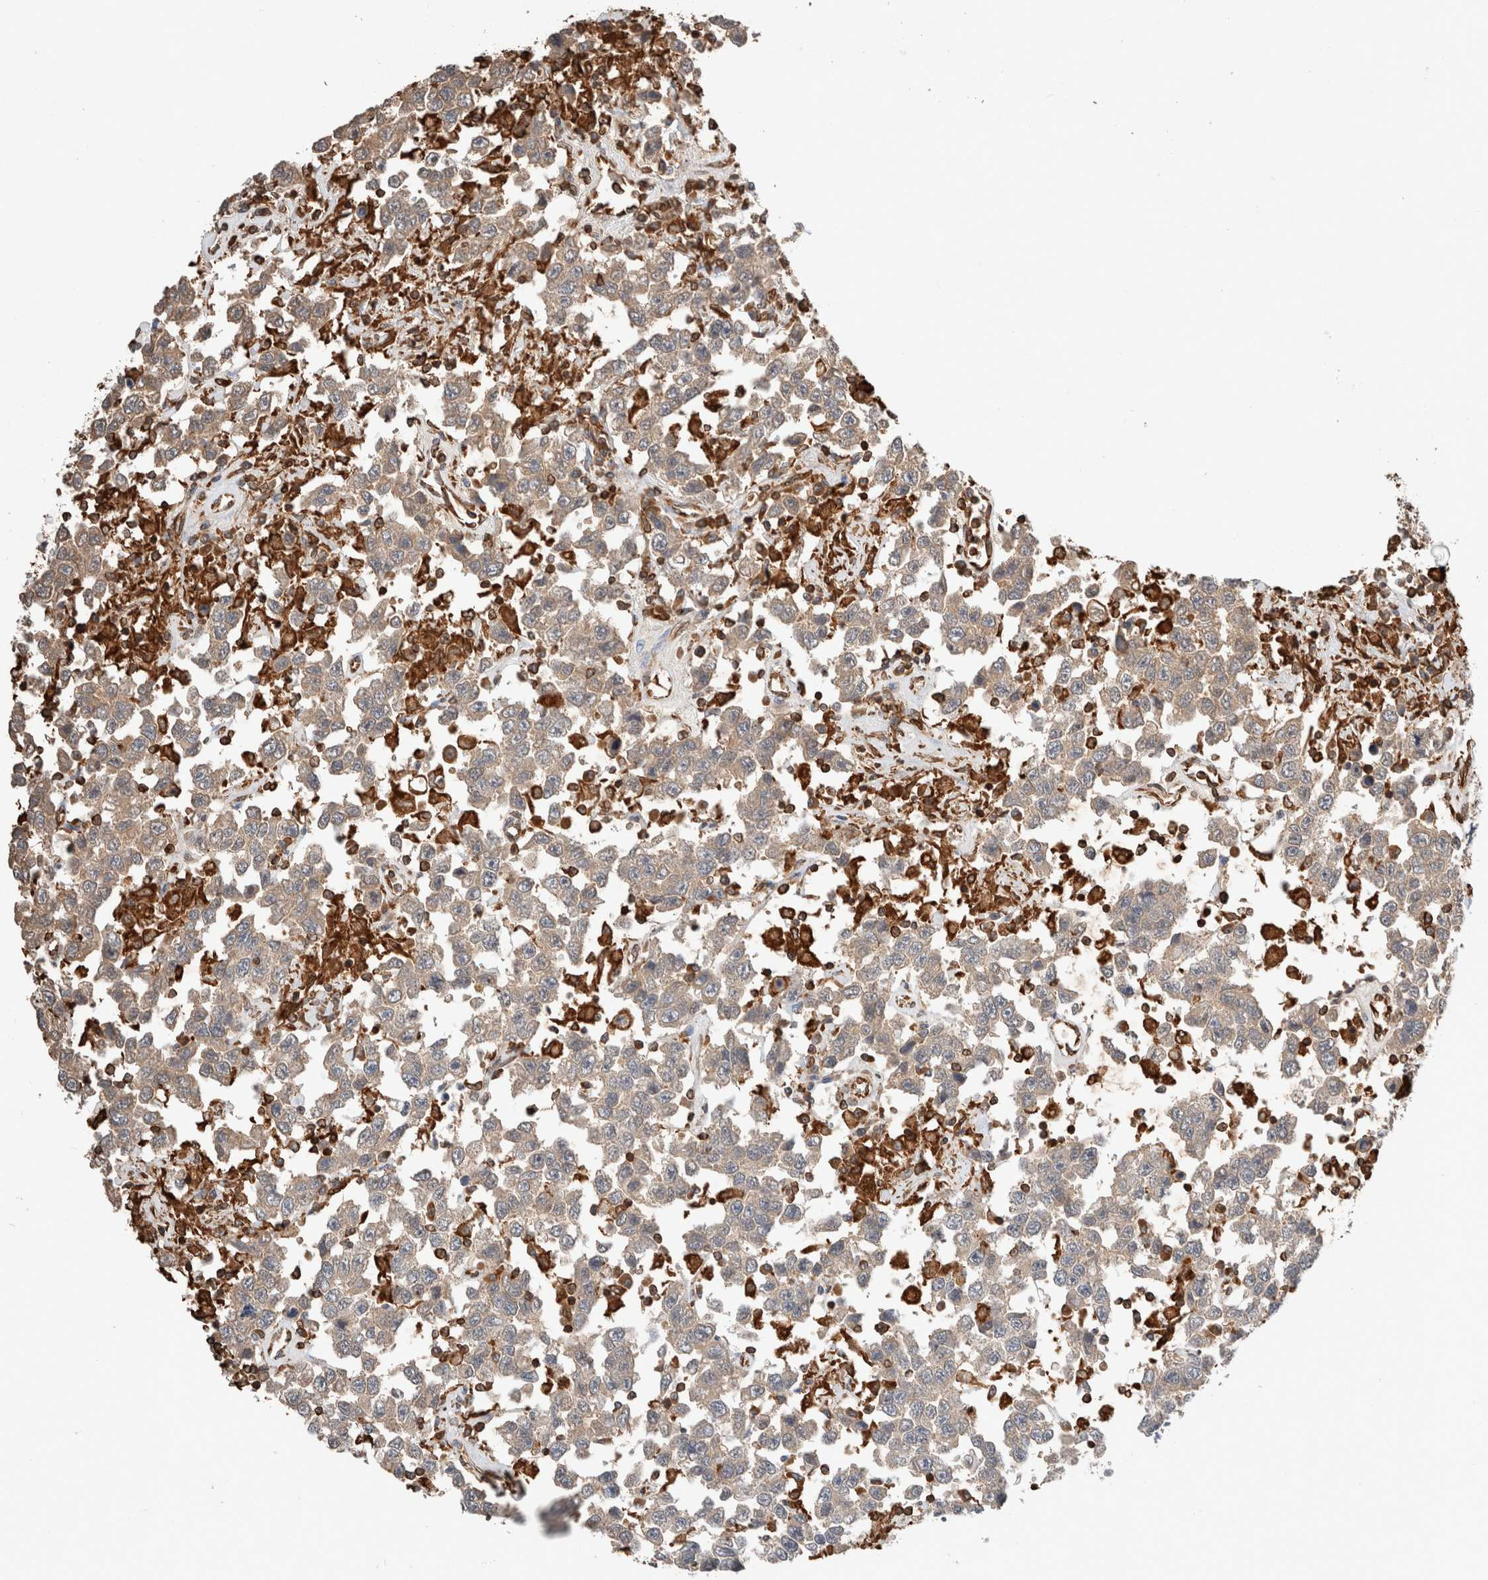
{"staining": {"intensity": "weak", "quantity": ">75%", "location": "cytoplasmic/membranous"}, "tissue": "testis cancer", "cell_type": "Tumor cells", "image_type": "cancer", "snomed": [{"axis": "morphology", "description": "Seminoma, NOS"}, {"axis": "topography", "description": "Testis"}], "caption": "DAB immunohistochemical staining of human testis seminoma reveals weak cytoplasmic/membranous protein positivity in about >75% of tumor cells.", "gene": "ERAP2", "patient": {"sex": "male", "age": 41}}